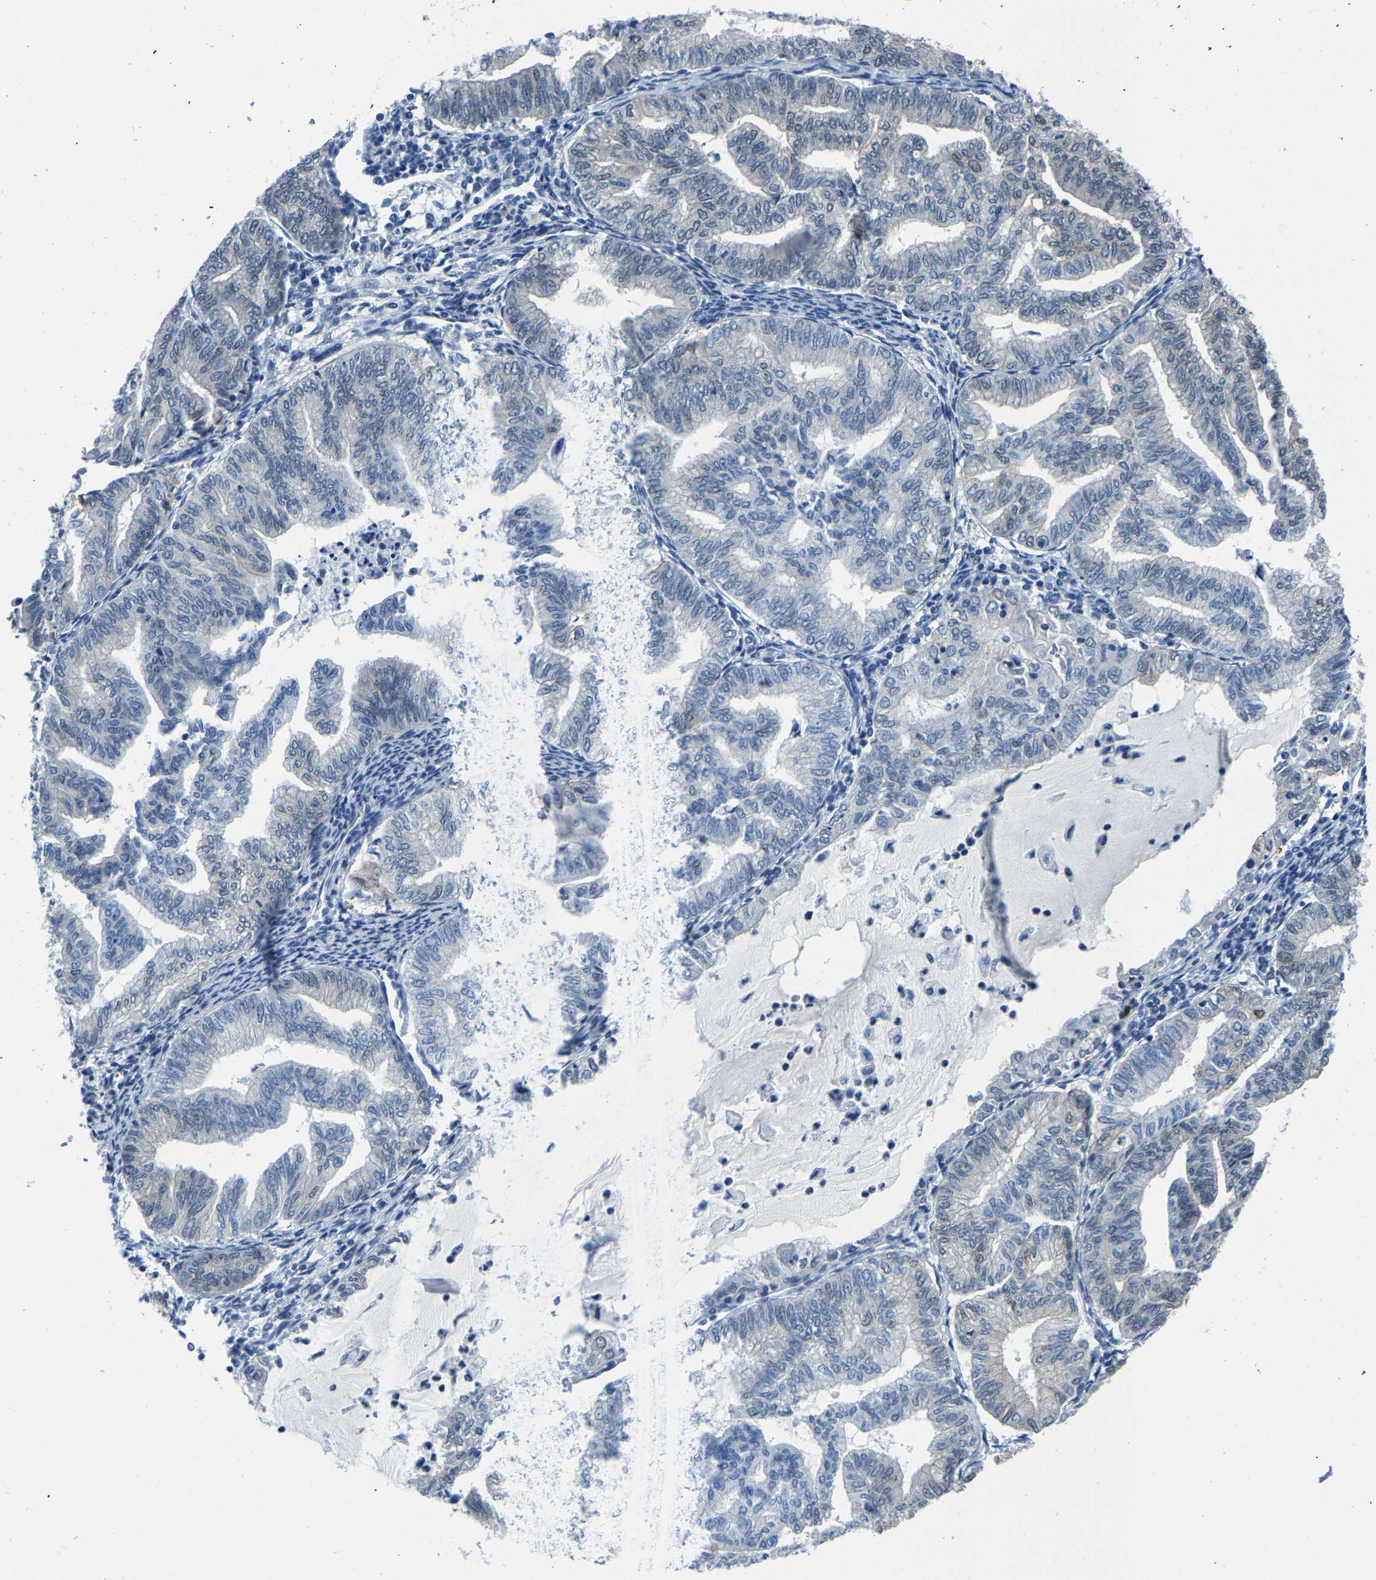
{"staining": {"intensity": "negative", "quantity": "none", "location": "none"}, "tissue": "endometrial cancer", "cell_type": "Tumor cells", "image_type": "cancer", "snomed": [{"axis": "morphology", "description": "Adenocarcinoma, NOS"}, {"axis": "topography", "description": "Endometrium"}], "caption": "Immunohistochemistry (IHC) of endometrial cancer (adenocarcinoma) exhibits no expression in tumor cells.", "gene": "SSH3", "patient": {"sex": "female", "age": 79}}